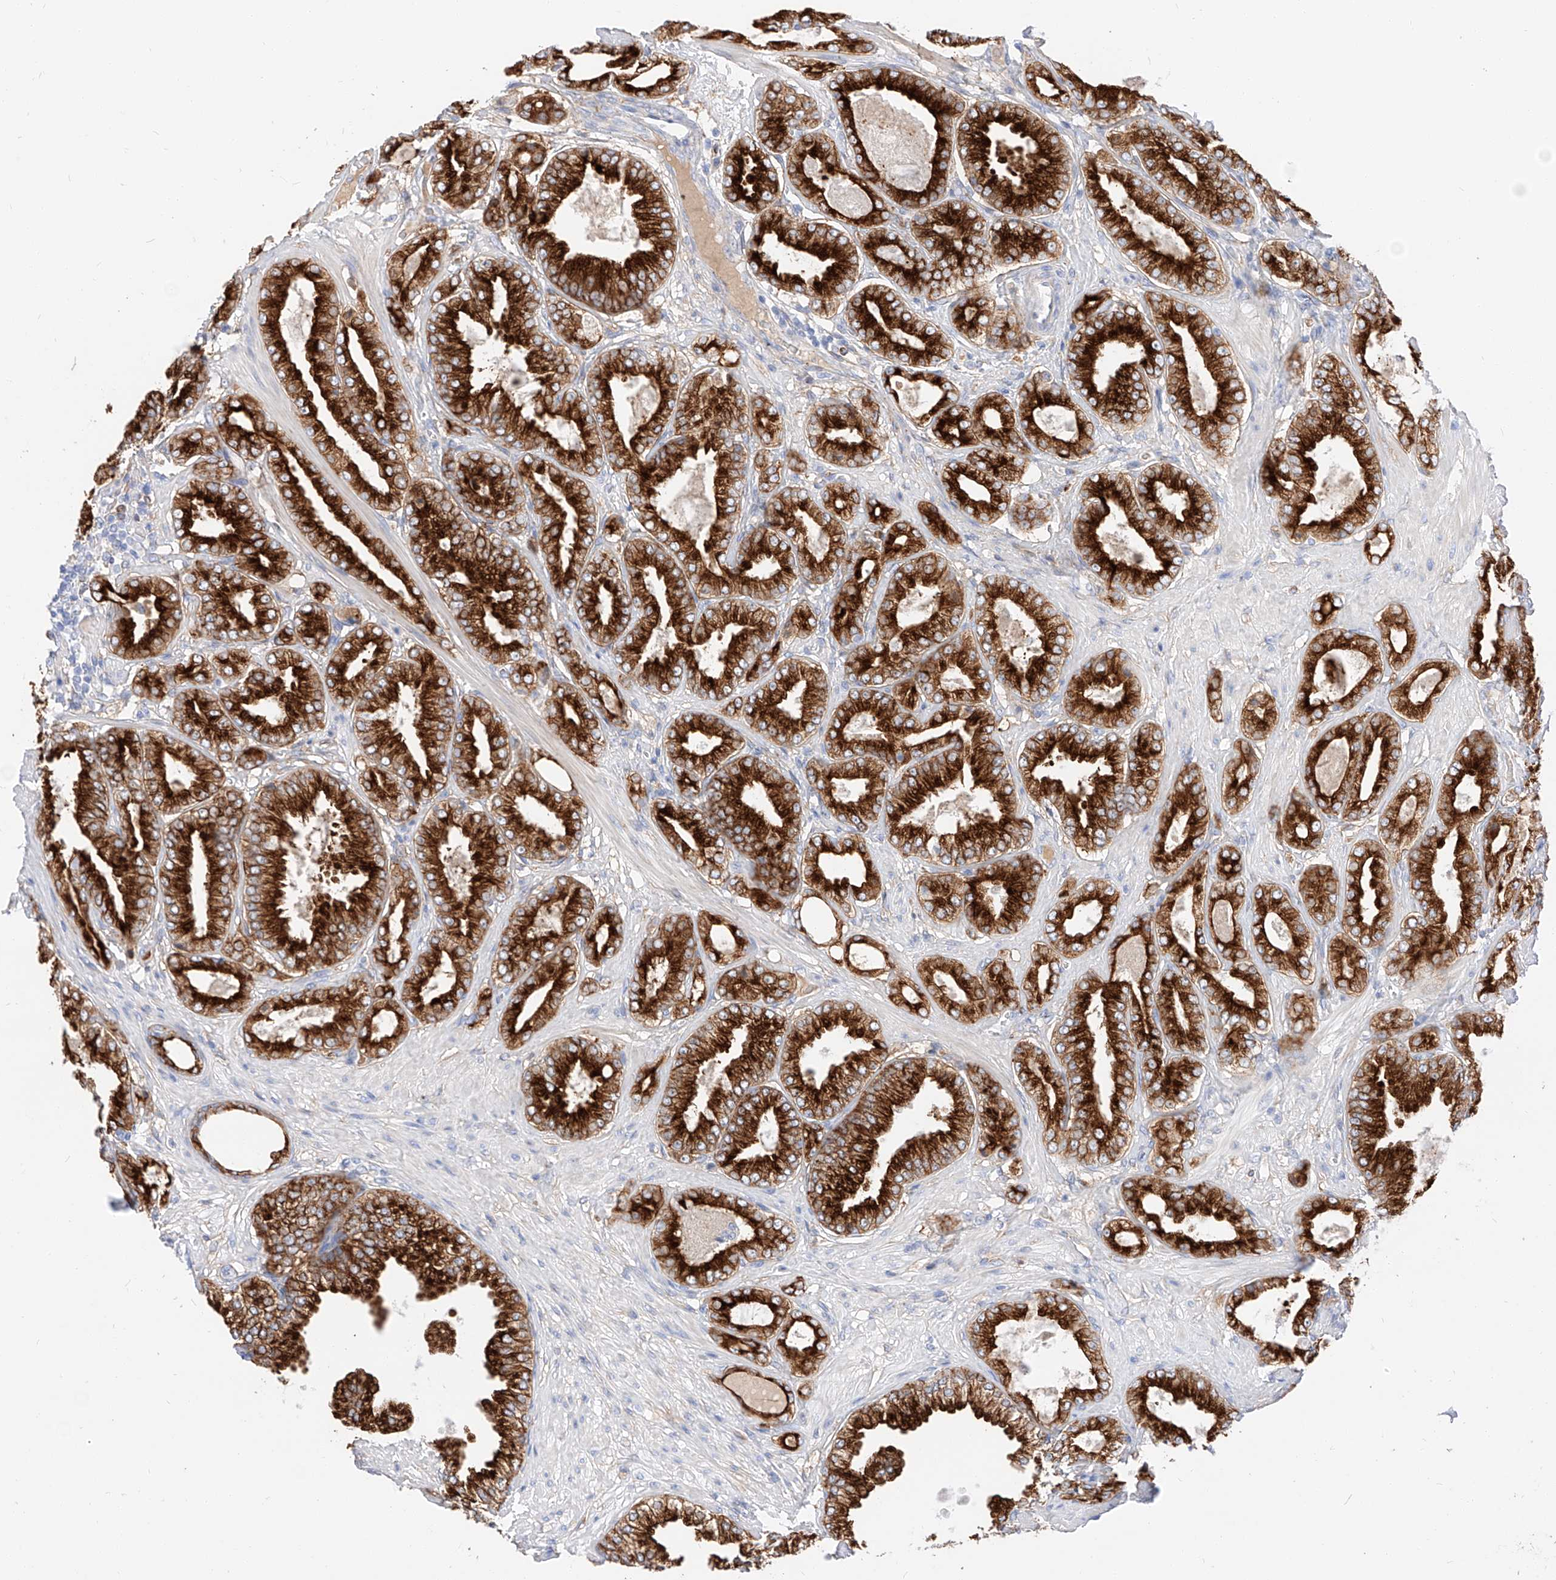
{"staining": {"intensity": "strong", "quantity": ">75%", "location": "cytoplasmic/membranous"}, "tissue": "prostate cancer", "cell_type": "Tumor cells", "image_type": "cancer", "snomed": [{"axis": "morphology", "description": "Adenocarcinoma, Low grade"}, {"axis": "topography", "description": "Prostate"}], "caption": "Immunohistochemical staining of prostate cancer (adenocarcinoma (low-grade)) demonstrates high levels of strong cytoplasmic/membranous protein expression in about >75% of tumor cells.", "gene": "MAP7", "patient": {"sex": "male", "age": 63}}